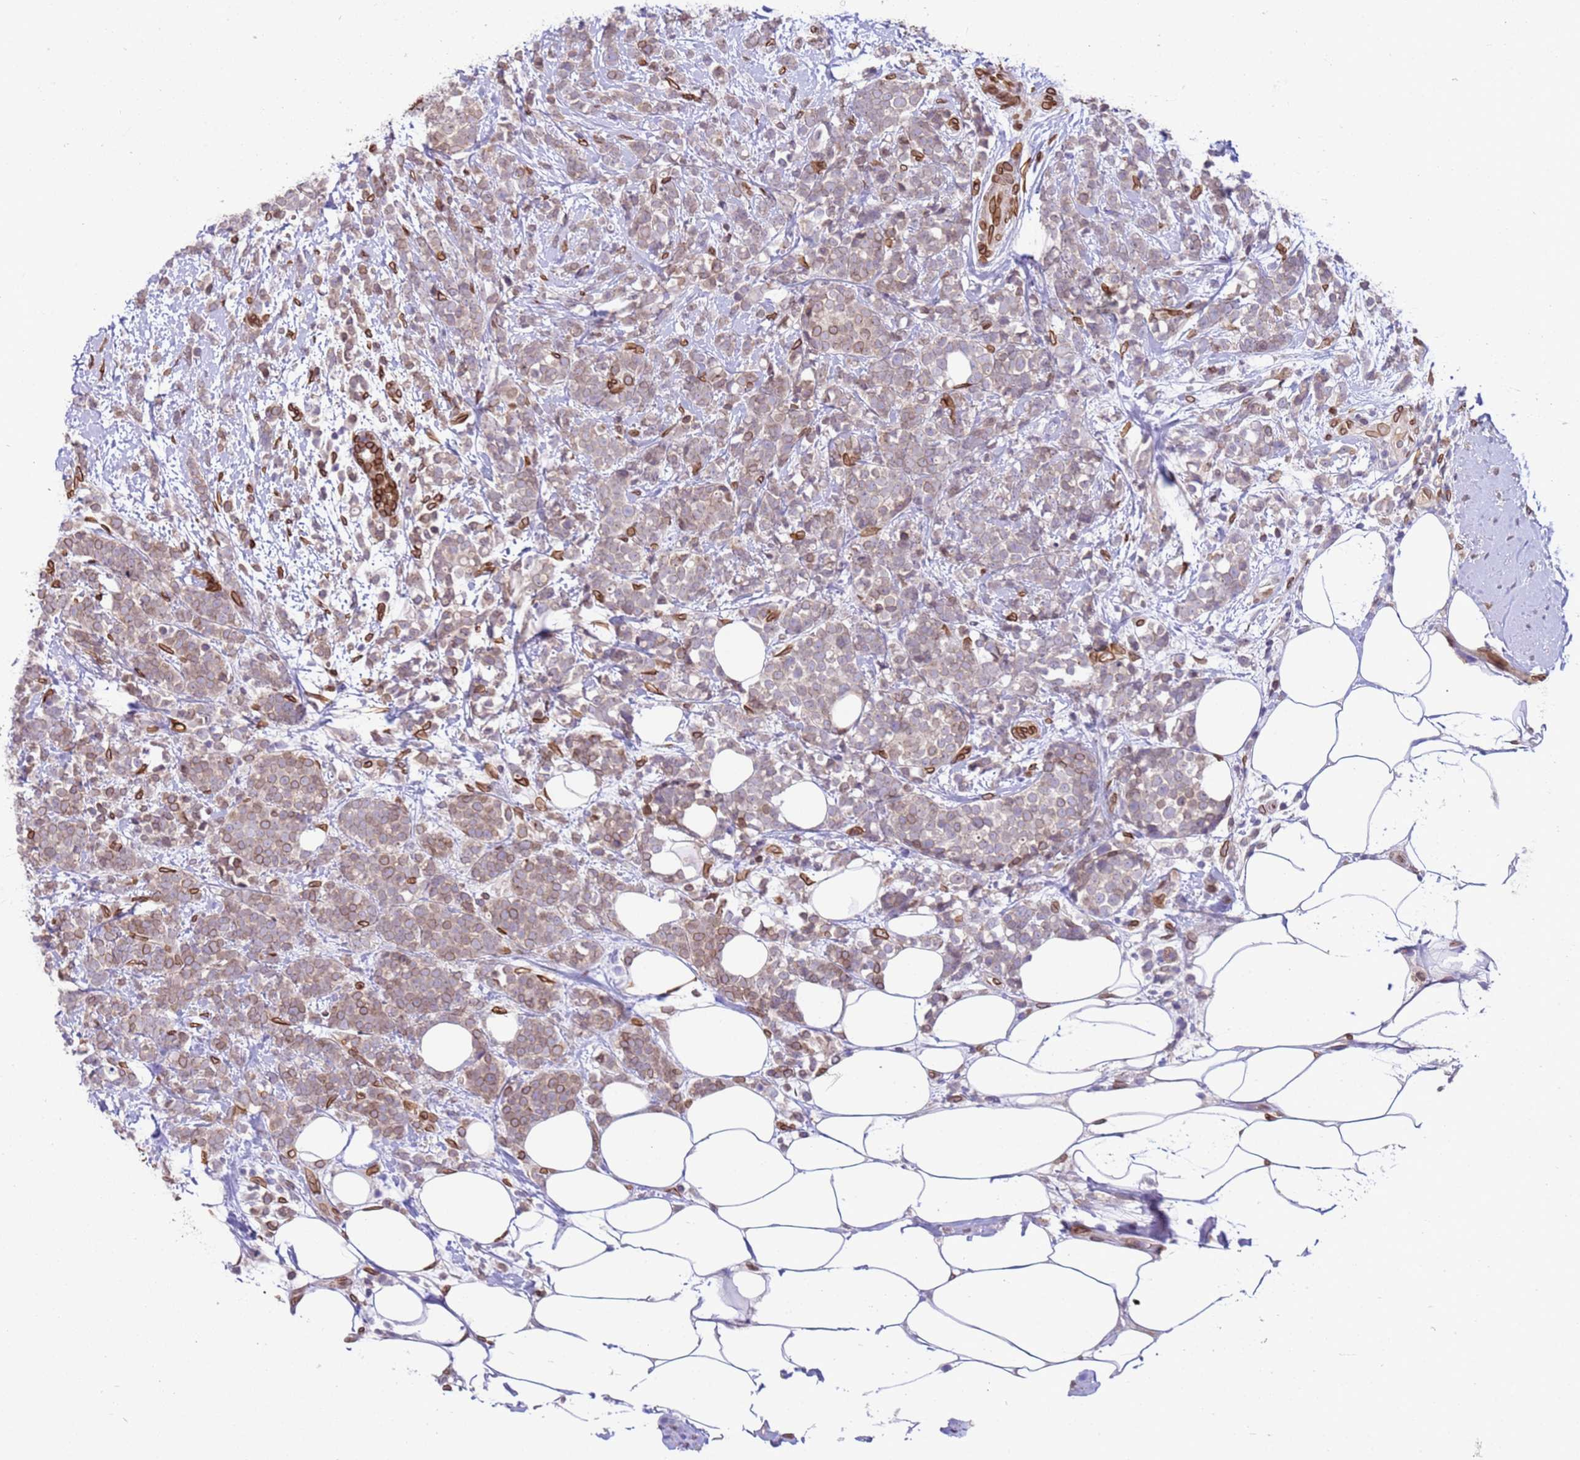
{"staining": {"intensity": "weak", "quantity": "25%-75%", "location": "cytoplasmic/membranous,nuclear"}, "tissue": "breast cancer", "cell_type": "Tumor cells", "image_type": "cancer", "snomed": [{"axis": "morphology", "description": "Lobular carcinoma"}, {"axis": "topography", "description": "Breast"}], "caption": "Immunohistochemical staining of human lobular carcinoma (breast) reveals low levels of weak cytoplasmic/membranous and nuclear protein expression in approximately 25%-75% of tumor cells.", "gene": "TMEM47", "patient": {"sex": "female", "age": 58}}